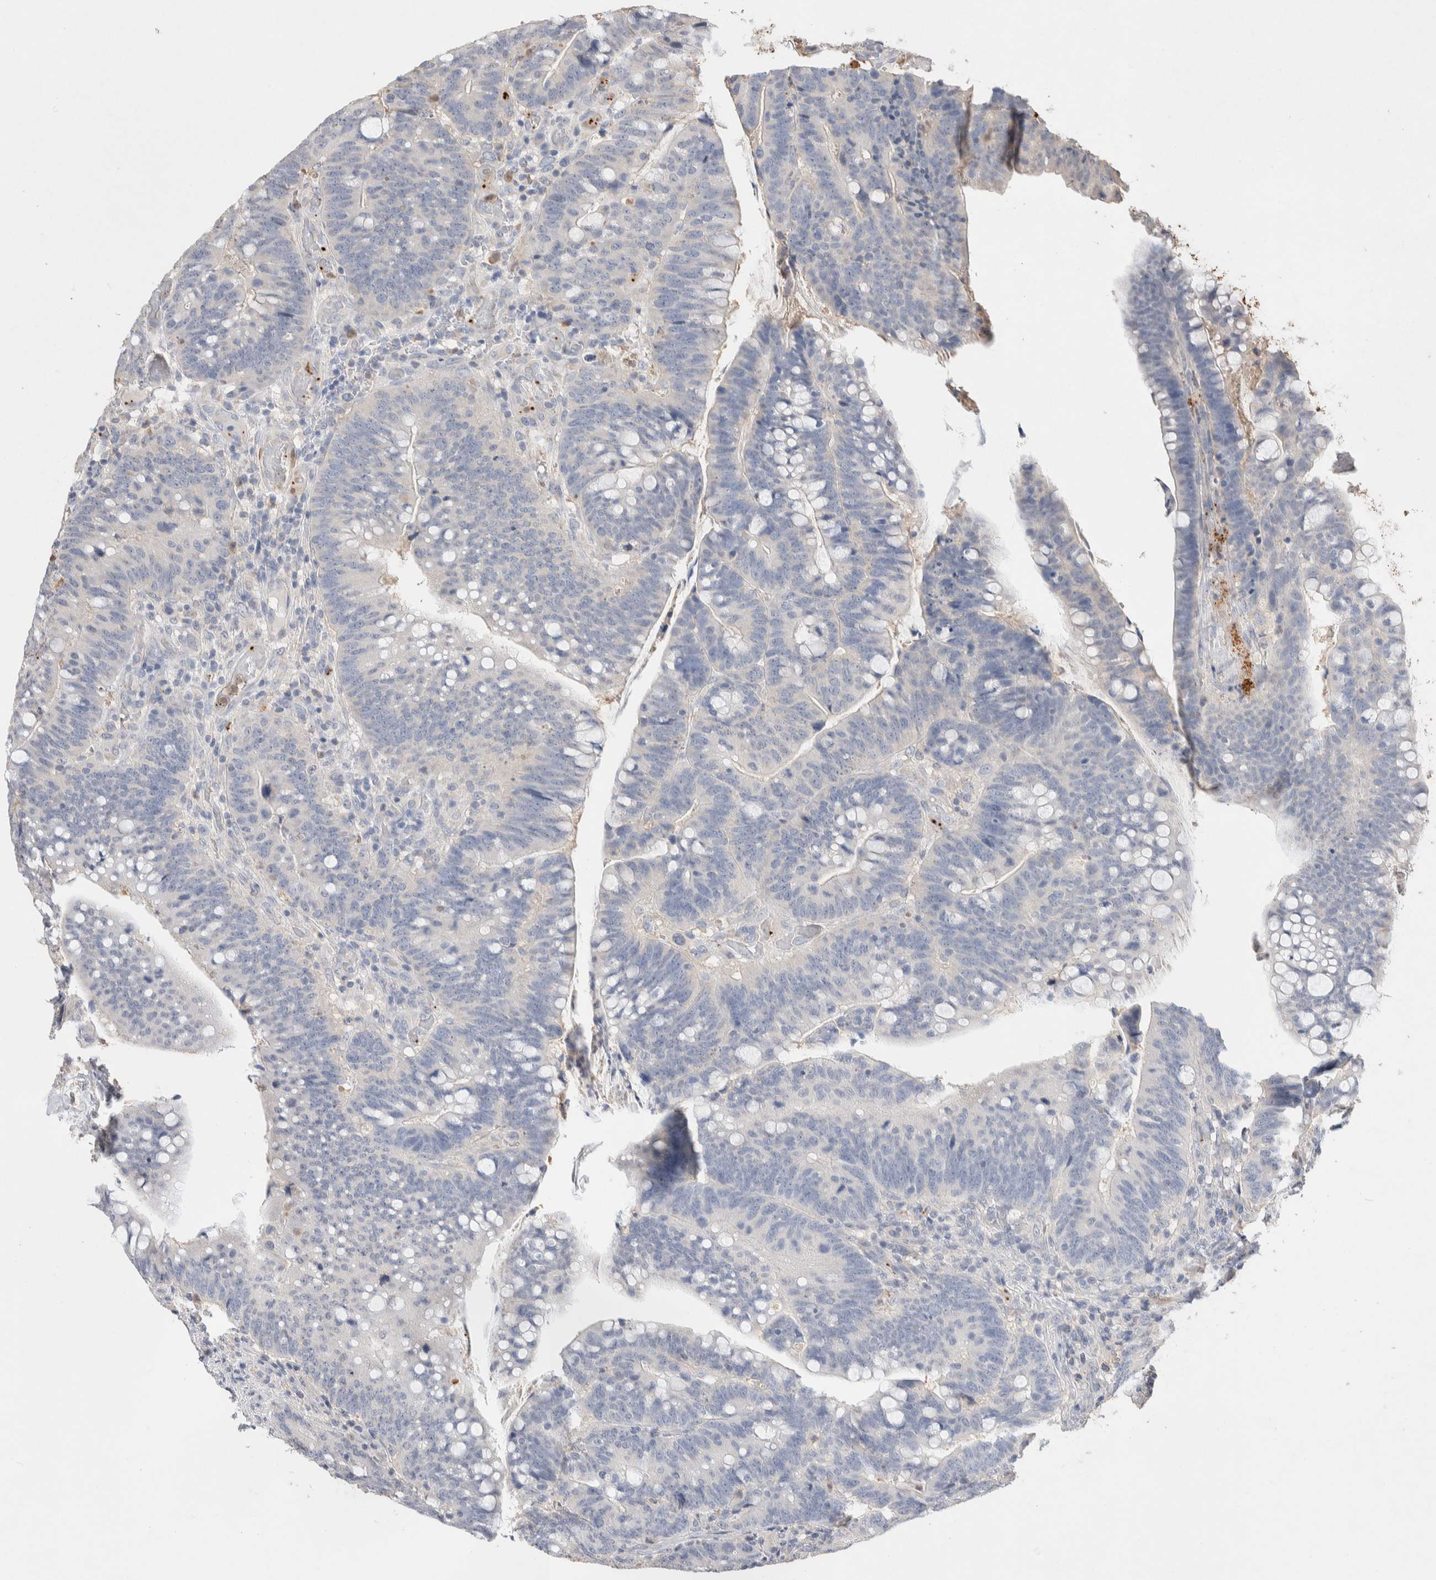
{"staining": {"intensity": "negative", "quantity": "none", "location": "none"}, "tissue": "colorectal cancer", "cell_type": "Tumor cells", "image_type": "cancer", "snomed": [{"axis": "morphology", "description": "Normal tissue, NOS"}, {"axis": "morphology", "description": "Adenocarcinoma, NOS"}, {"axis": "topography", "description": "Colon"}], "caption": "IHC image of colorectal adenocarcinoma stained for a protein (brown), which exhibits no expression in tumor cells.", "gene": "FFAR2", "patient": {"sex": "female", "age": 66}}